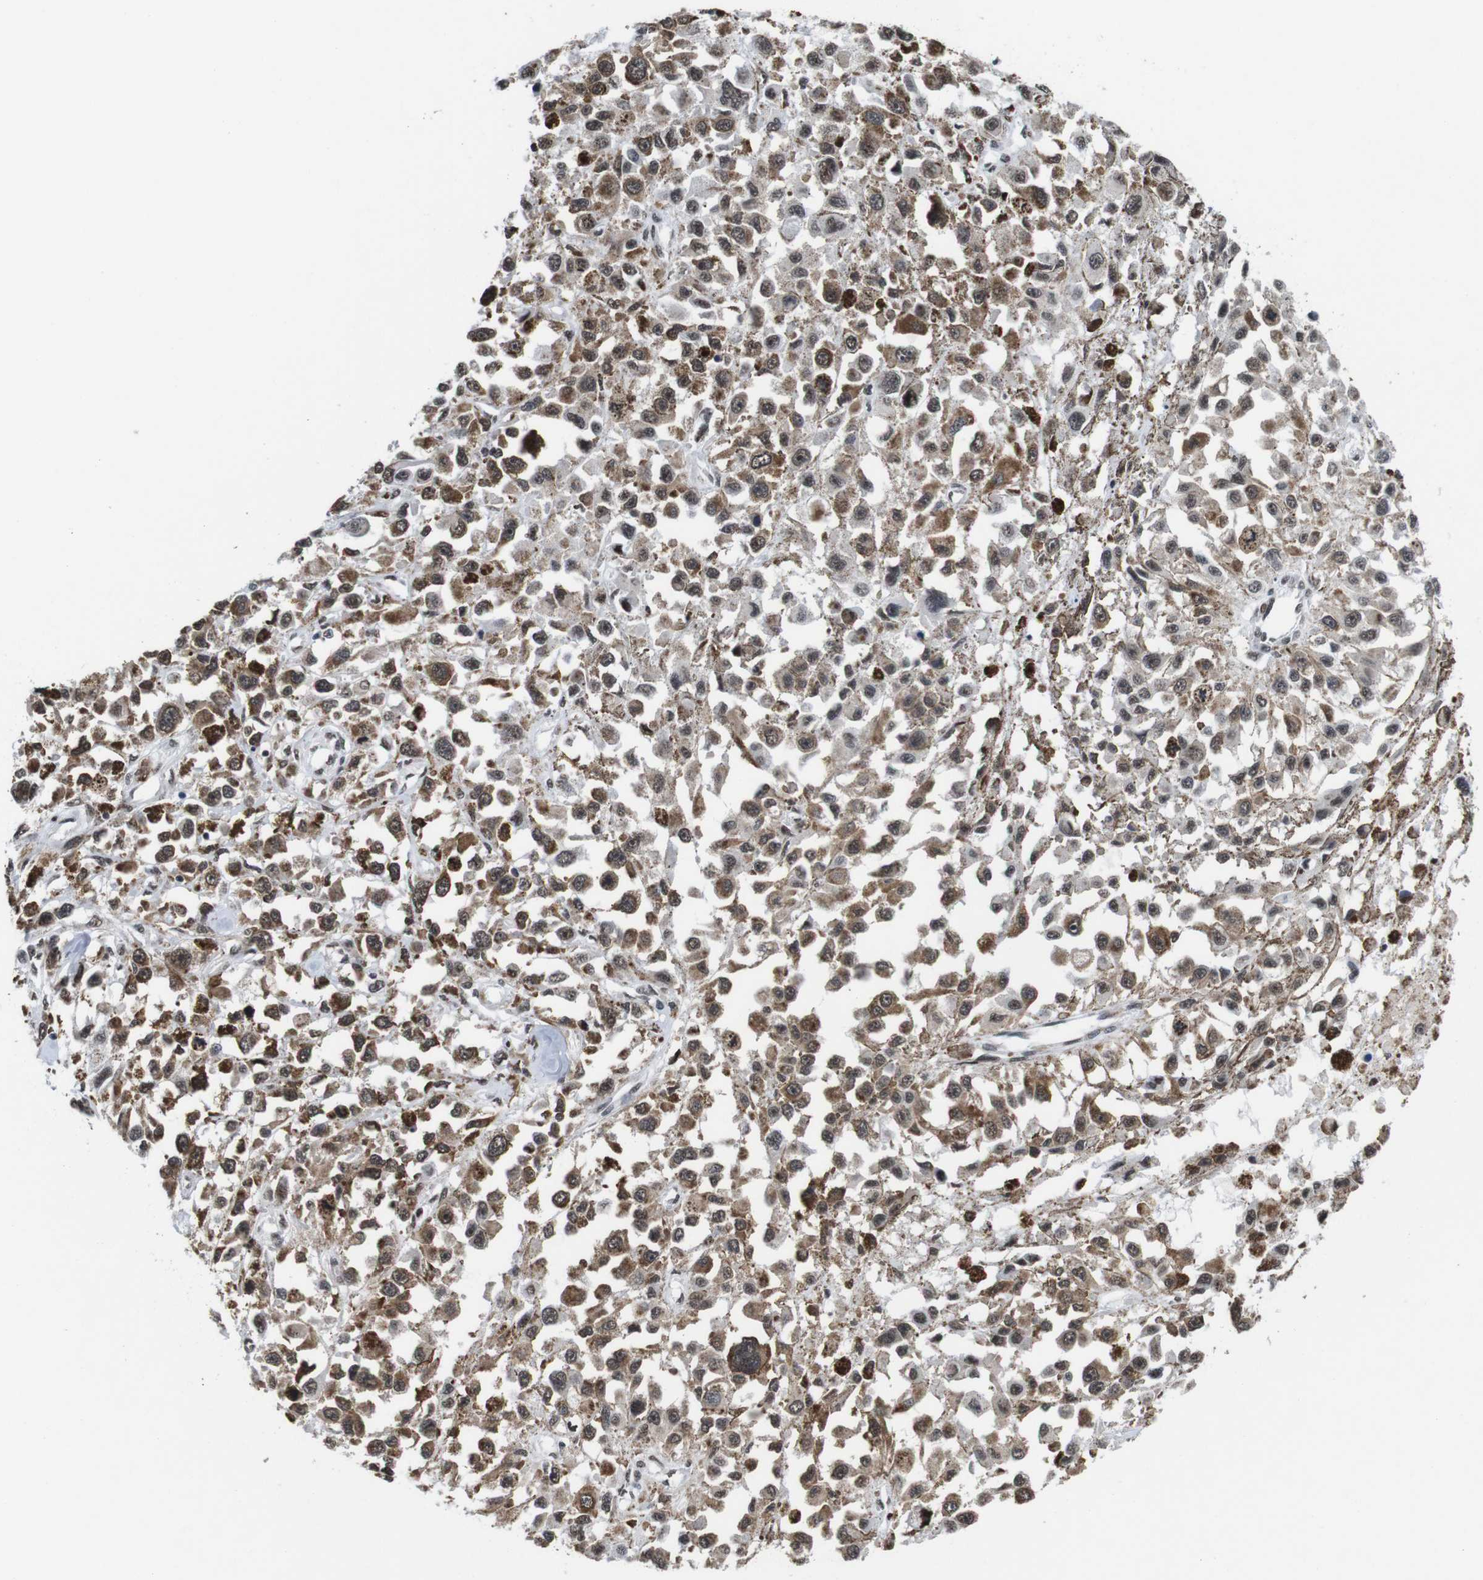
{"staining": {"intensity": "moderate", "quantity": ">75%", "location": "cytoplasmic/membranous"}, "tissue": "melanoma", "cell_type": "Tumor cells", "image_type": "cancer", "snomed": [{"axis": "morphology", "description": "Malignant melanoma, Metastatic site"}, {"axis": "topography", "description": "Lymph node"}], "caption": "Immunohistochemistry micrograph of neoplastic tissue: melanoma stained using IHC displays medium levels of moderate protein expression localized specifically in the cytoplasmic/membranous of tumor cells, appearing as a cytoplasmic/membranous brown color.", "gene": "EIF4G1", "patient": {"sex": "male", "age": 59}}